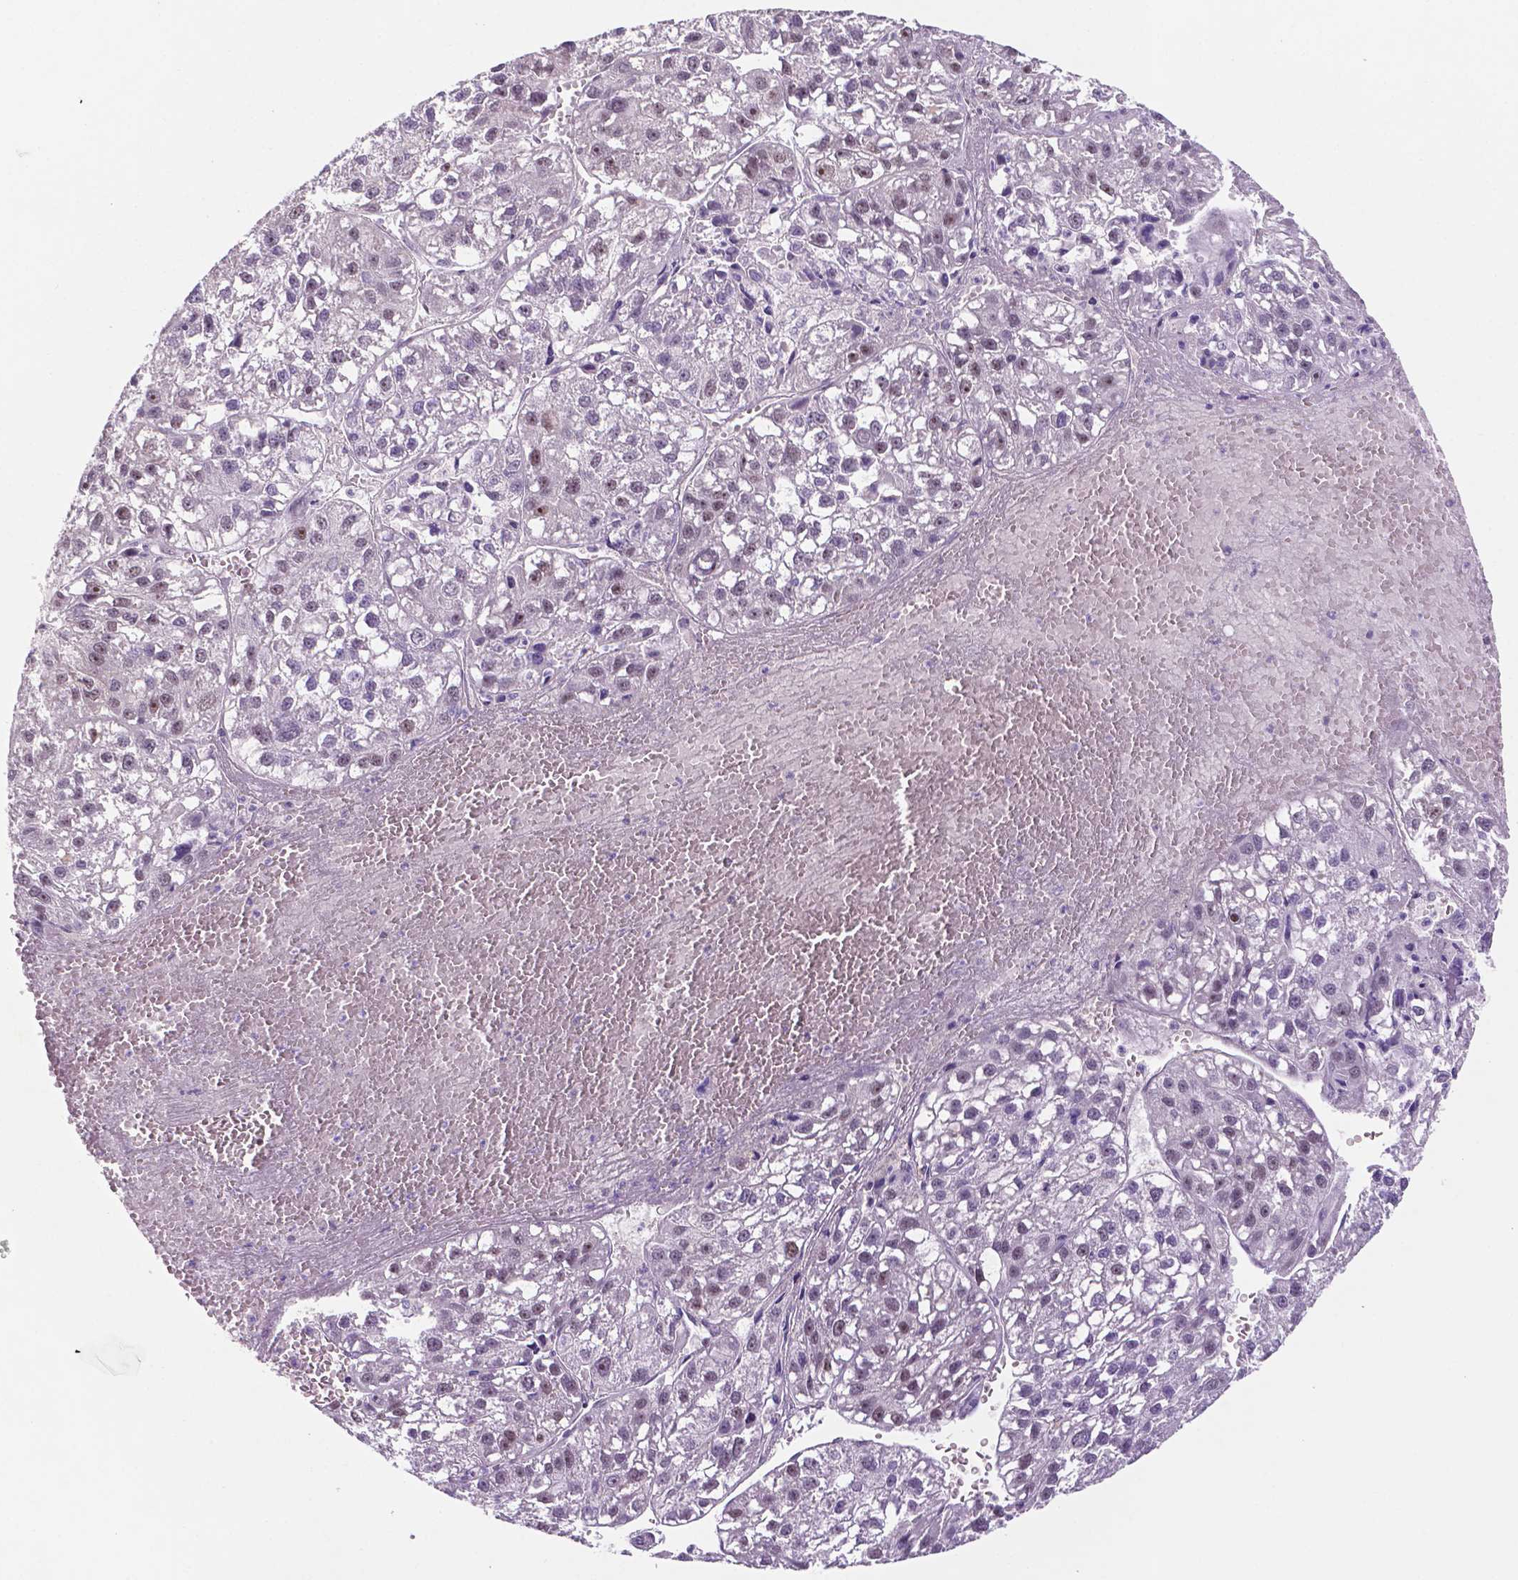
{"staining": {"intensity": "weak", "quantity": "<25%", "location": "nuclear"}, "tissue": "liver cancer", "cell_type": "Tumor cells", "image_type": "cancer", "snomed": [{"axis": "morphology", "description": "Carcinoma, Hepatocellular, NOS"}, {"axis": "topography", "description": "Liver"}], "caption": "A micrograph of human hepatocellular carcinoma (liver) is negative for staining in tumor cells.", "gene": "FAM50B", "patient": {"sex": "female", "age": 70}}